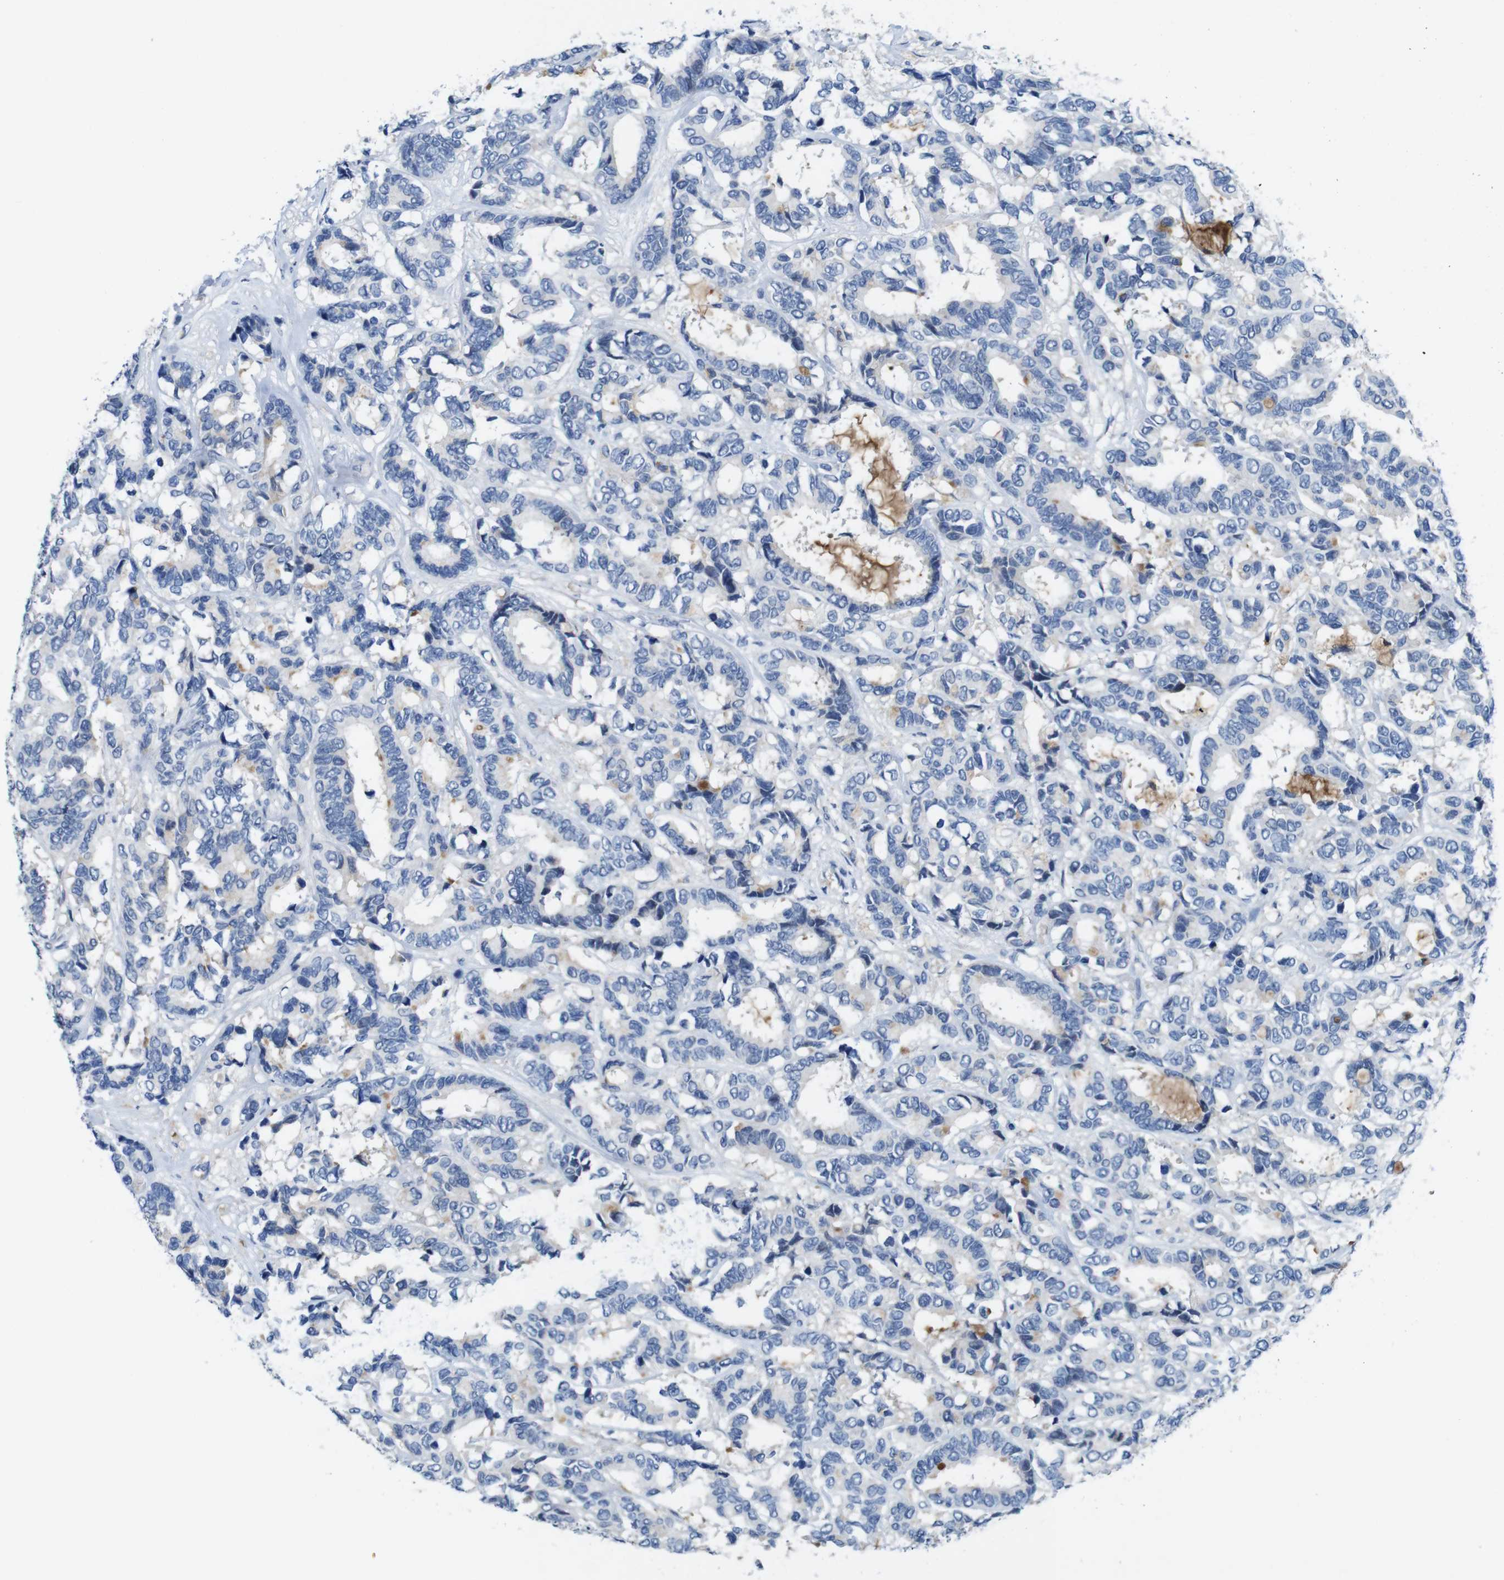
{"staining": {"intensity": "weak", "quantity": "<25%", "location": "cytoplasmic/membranous"}, "tissue": "breast cancer", "cell_type": "Tumor cells", "image_type": "cancer", "snomed": [{"axis": "morphology", "description": "Duct carcinoma"}, {"axis": "topography", "description": "Breast"}], "caption": "Immunohistochemical staining of human breast invasive ductal carcinoma demonstrates no significant positivity in tumor cells.", "gene": "C1RL", "patient": {"sex": "female", "age": 87}}